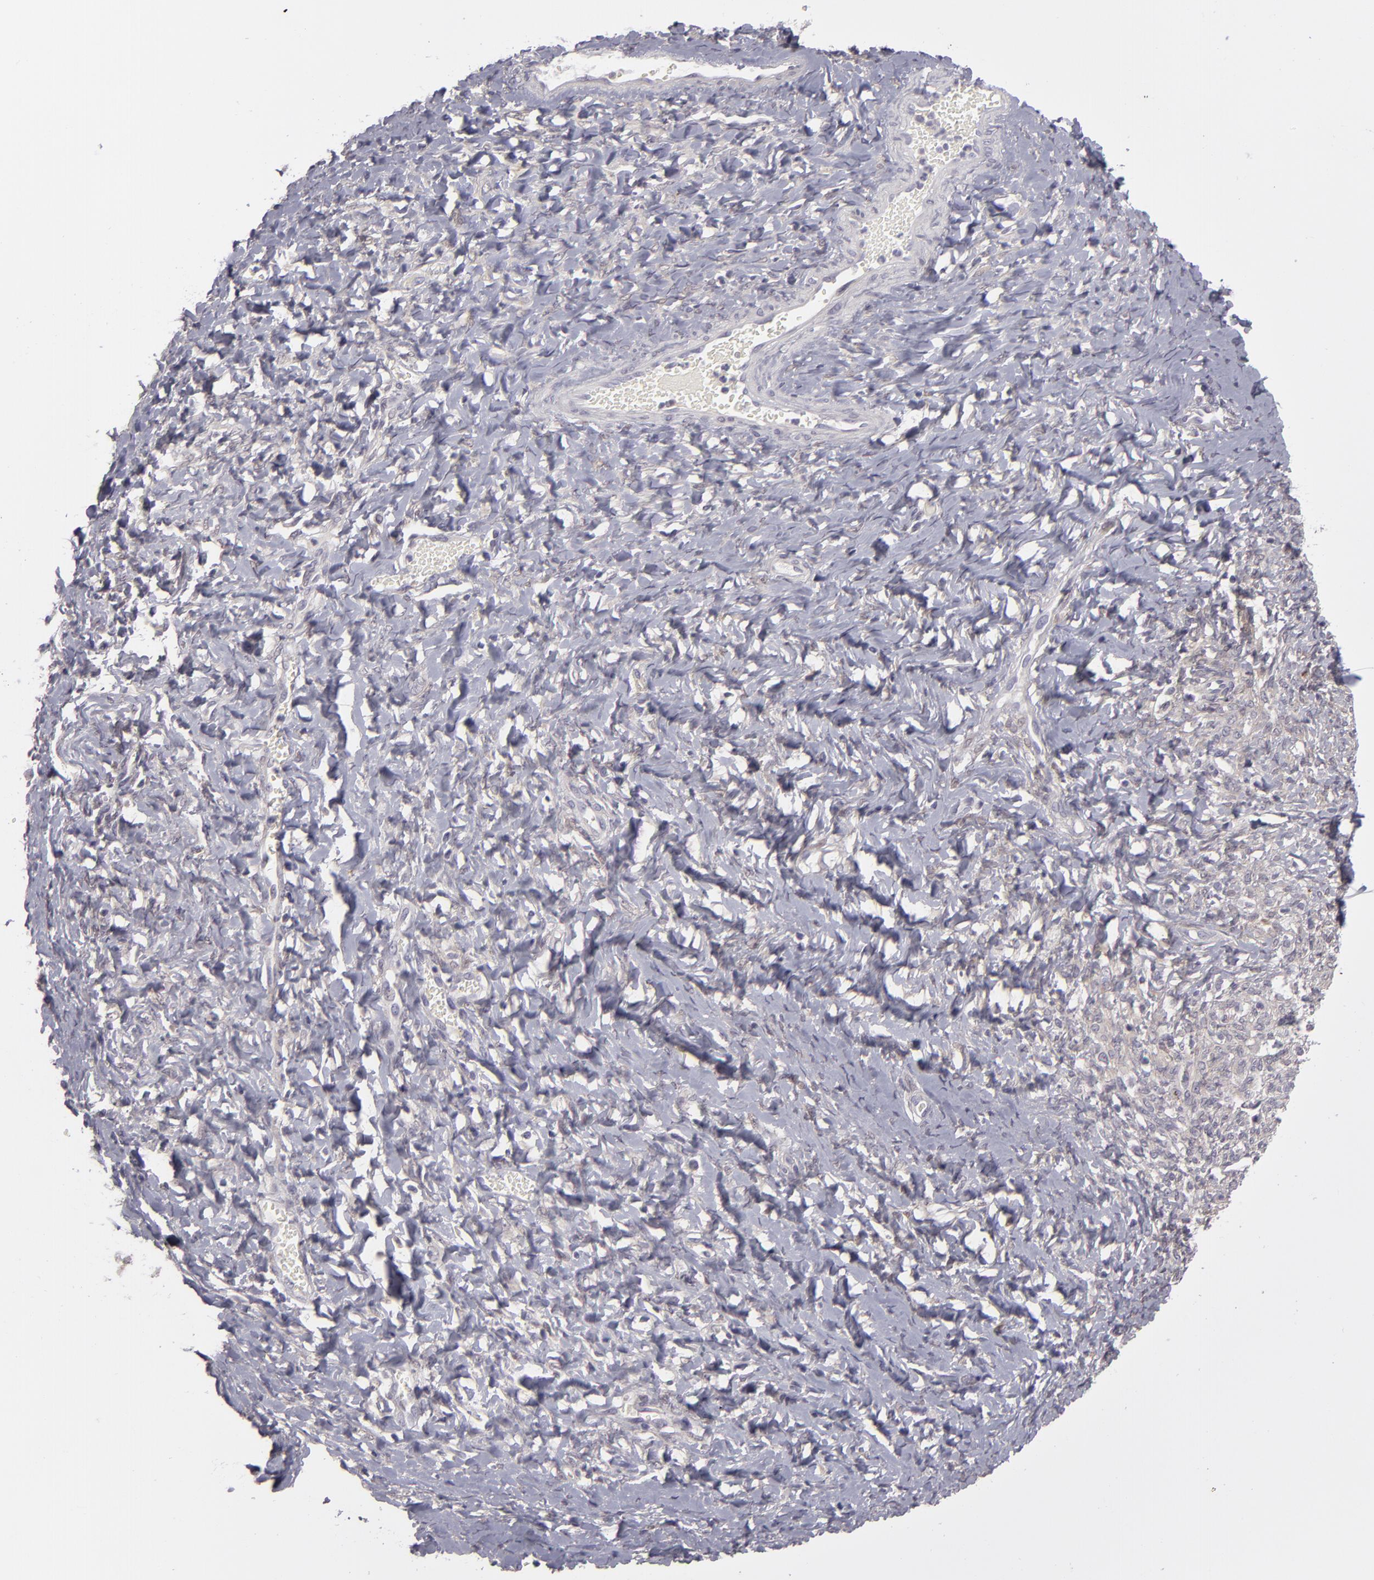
{"staining": {"intensity": "negative", "quantity": "none", "location": "none"}, "tissue": "smooth muscle", "cell_type": "Smooth muscle cells", "image_type": "normal", "snomed": [{"axis": "morphology", "description": "Normal tissue, NOS"}, {"axis": "topography", "description": "Uterus"}], "caption": "Immunohistochemistry (IHC) histopathology image of normal smooth muscle stained for a protein (brown), which shows no staining in smooth muscle cells.", "gene": "EFS", "patient": {"sex": "female", "age": 56}}